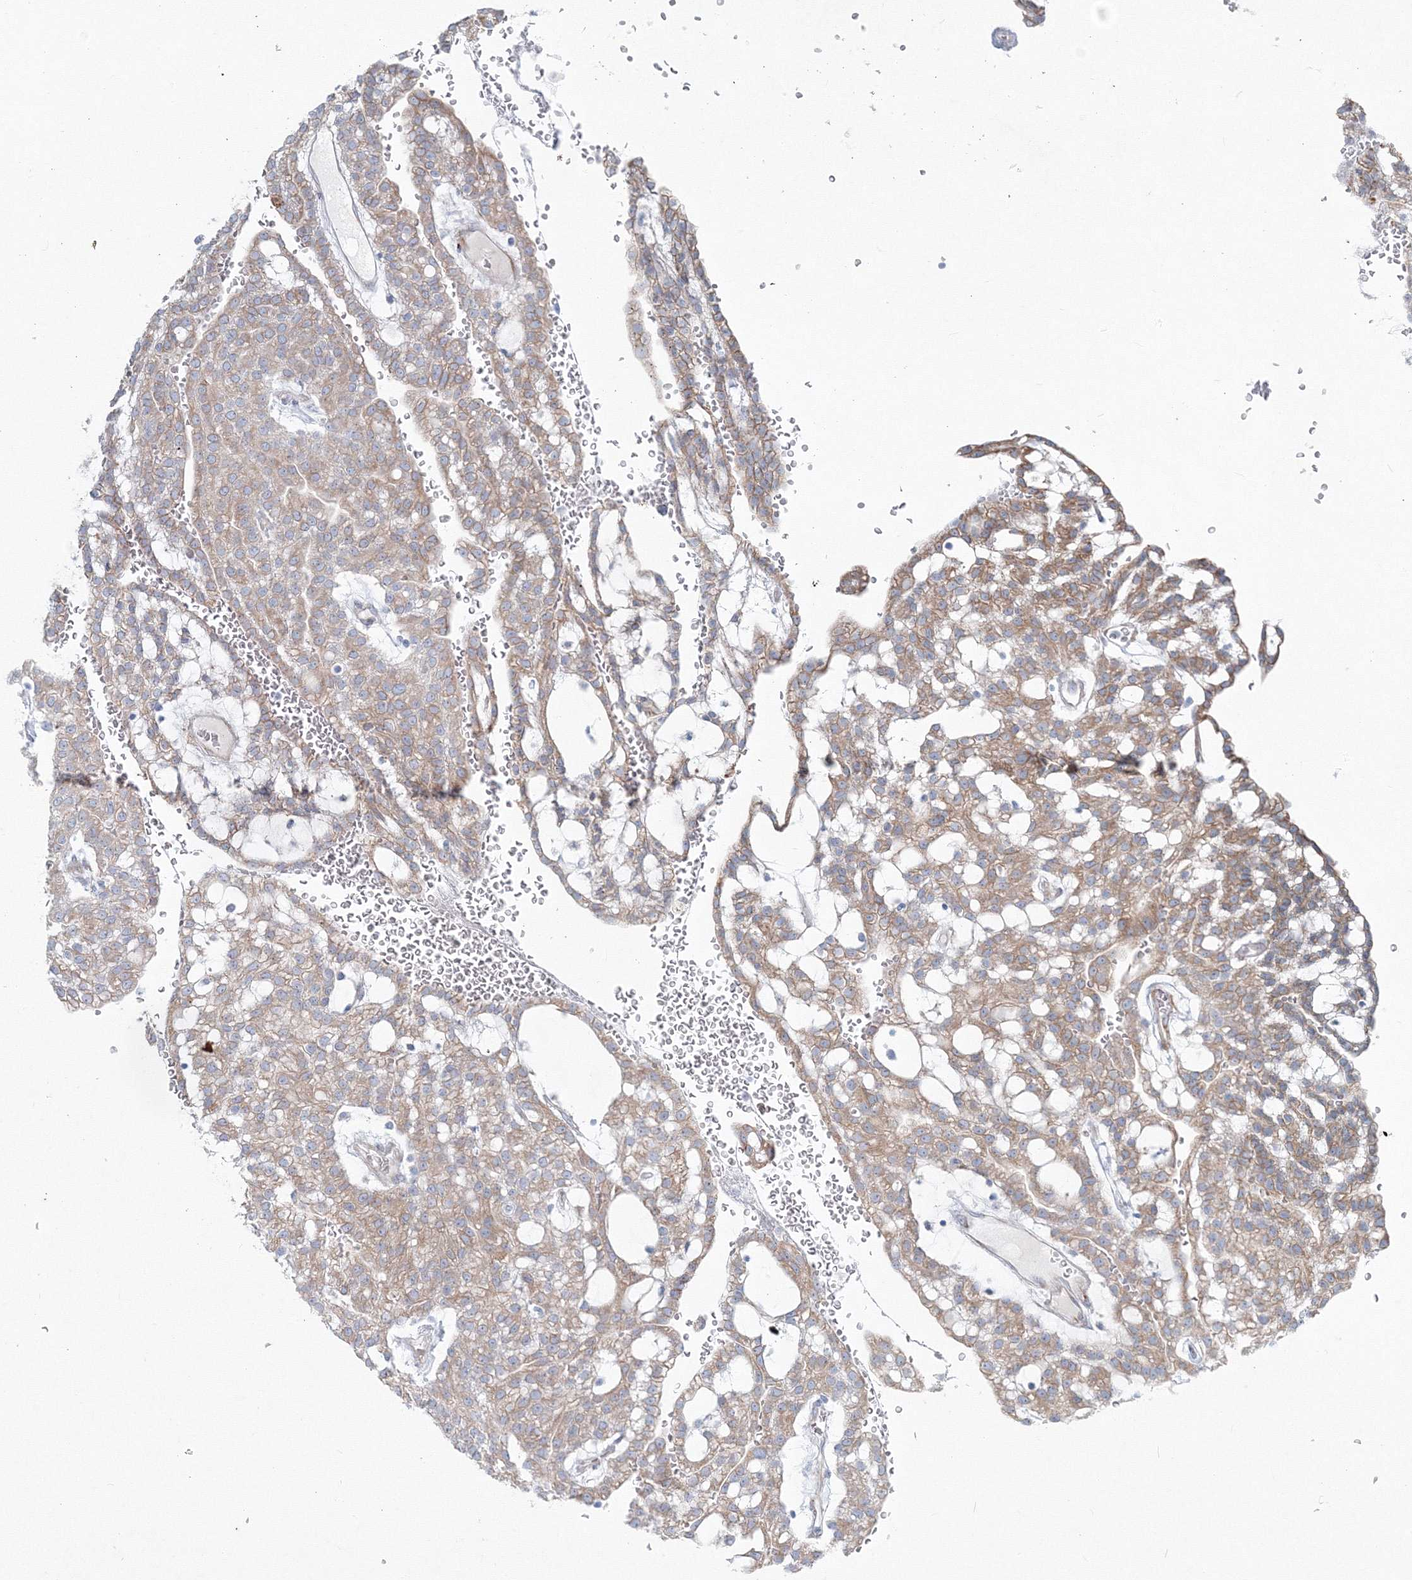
{"staining": {"intensity": "moderate", "quantity": ">75%", "location": "cytoplasmic/membranous"}, "tissue": "renal cancer", "cell_type": "Tumor cells", "image_type": "cancer", "snomed": [{"axis": "morphology", "description": "Adenocarcinoma, NOS"}, {"axis": "topography", "description": "Kidney"}], "caption": "Immunohistochemical staining of human renal cancer displays medium levels of moderate cytoplasmic/membranous staining in approximately >75% of tumor cells.", "gene": "RCN1", "patient": {"sex": "male", "age": 63}}